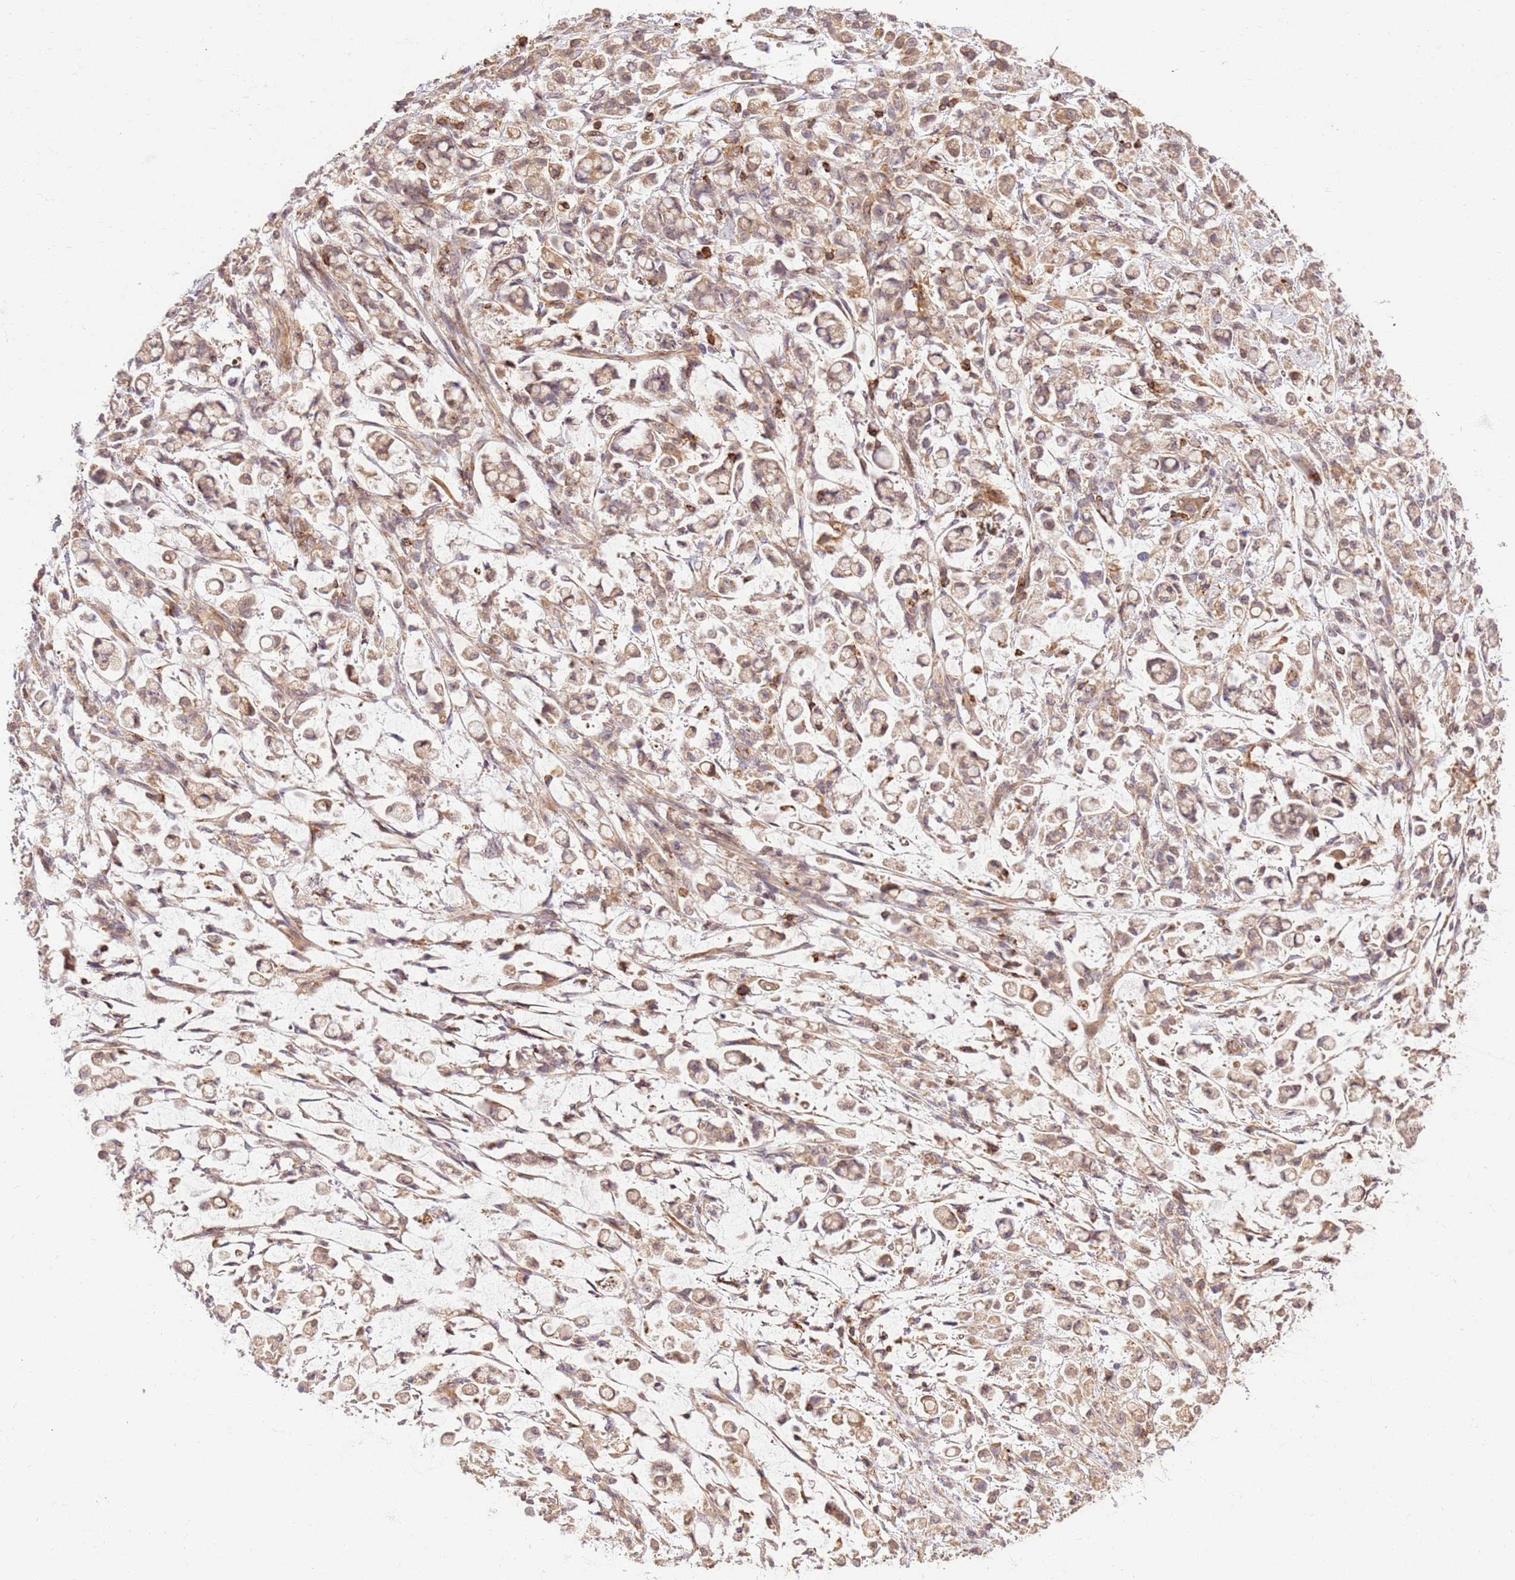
{"staining": {"intensity": "weak", "quantity": ">75%", "location": "cytoplasmic/membranous"}, "tissue": "stomach cancer", "cell_type": "Tumor cells", "image_type": "cancer", "snomed": [{"axis": "morphology", "description": "Adenocarcinoma, NOS"}, {"axis": "topography", "description": "Stomach"}], "caption": "Protein staining shows weak cytoplasmic/membranous staining in approximately >75% of tumor cells in stomach cancer.", "gene": "KATNAL2", "patient": {"sex": "female", "age": 60}}